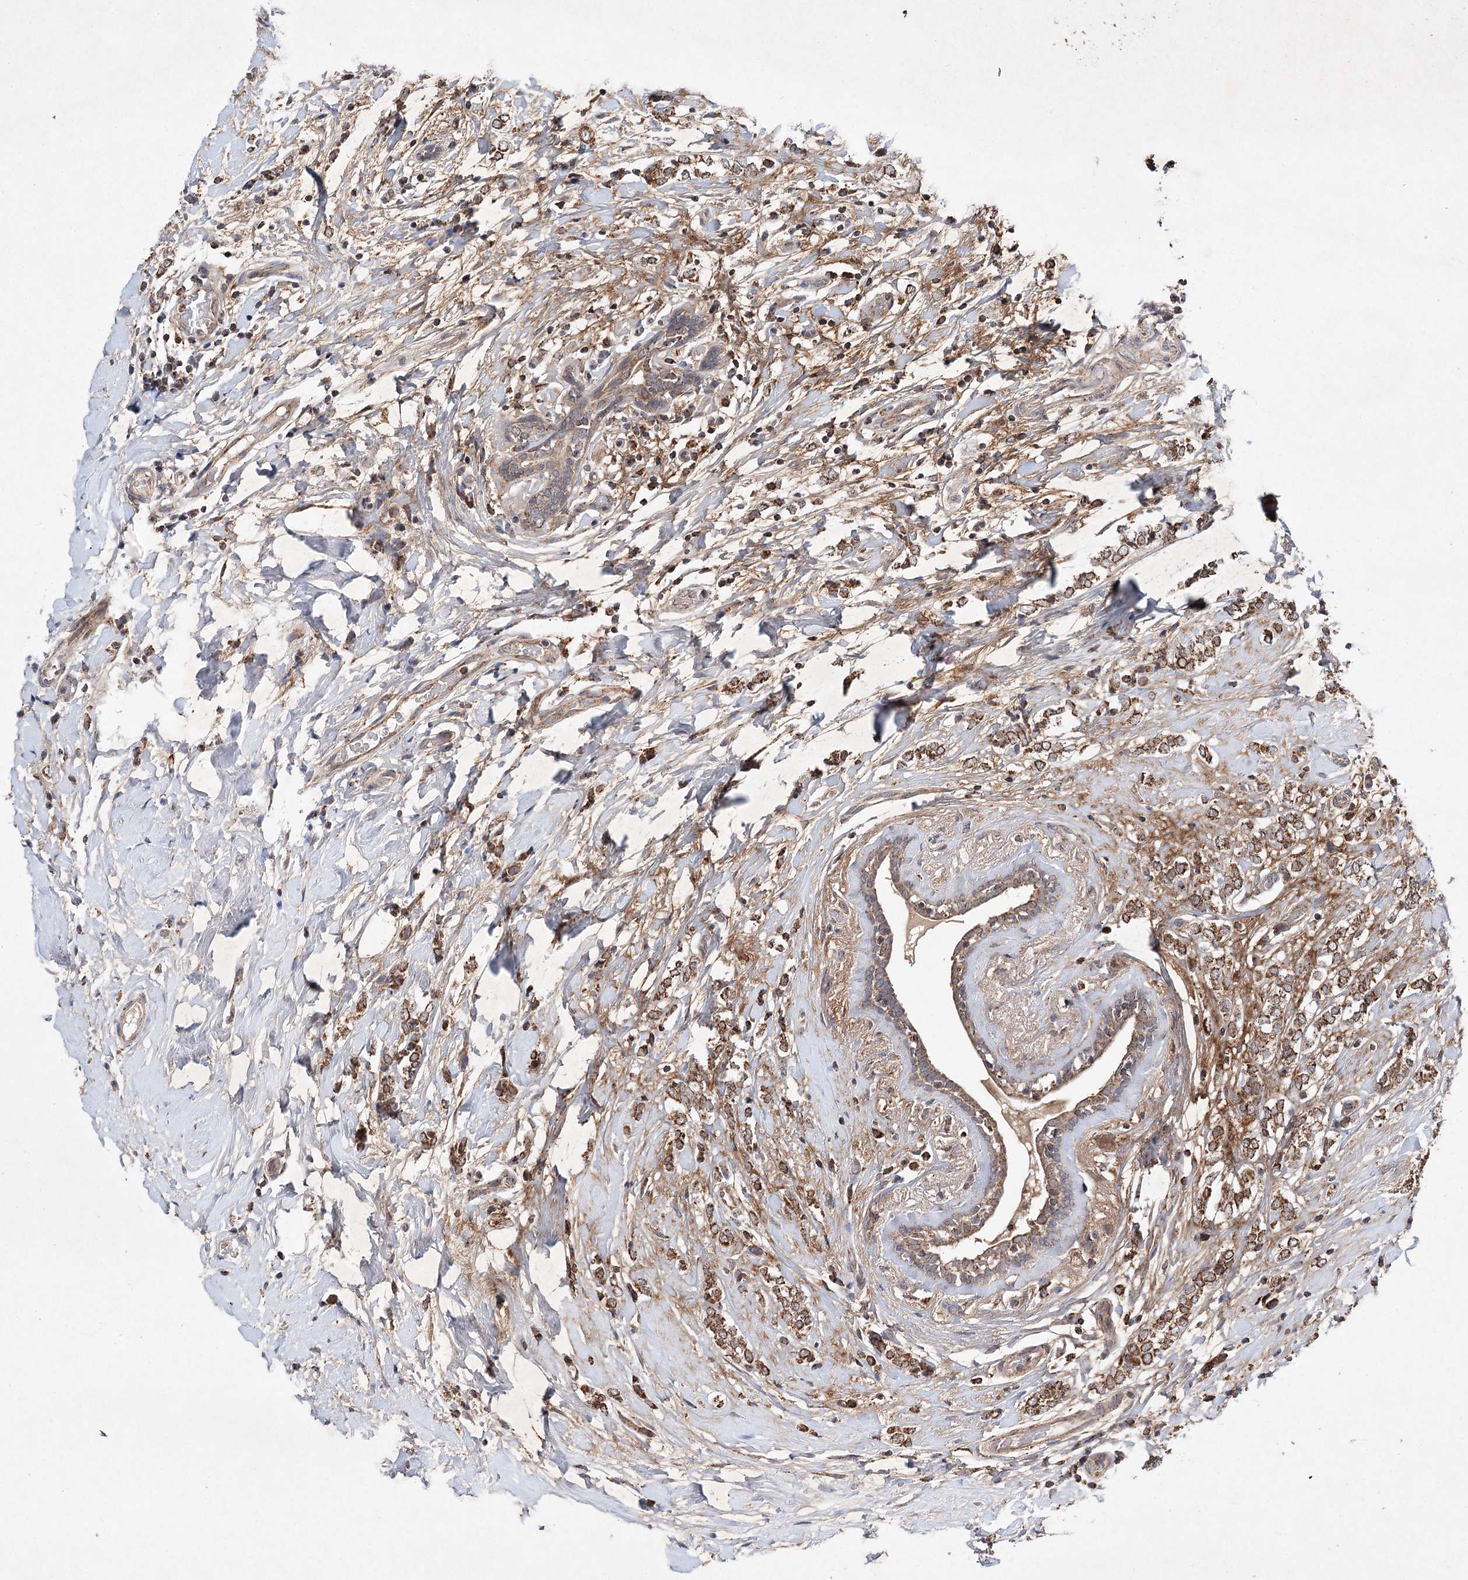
{"staining": {"intensity": "moderate", "quantity": ">75%", "location": "cytoplasmic/membranous"}, "tissue": "breast cancer", "cell_type": "Tumor cells", "image_type": "cancer", "snomed": [{"axis": "morphology", "description": "Normal tissue, NOS"}, {"axis": "morphology", "description": "Lobular carcinoma"}, {"axis": "topography", "description": "Breast"}], "caption": "Approximately >75% of tumor cells in human breast cancer (lobular carcinoma) demonstrate moderate cytoplasmic/membranous protein positivity as visualized by brown immunohistochemical staining.", "gene": "PIK3CB", "patient": {"sex": "female", "age": 47}}